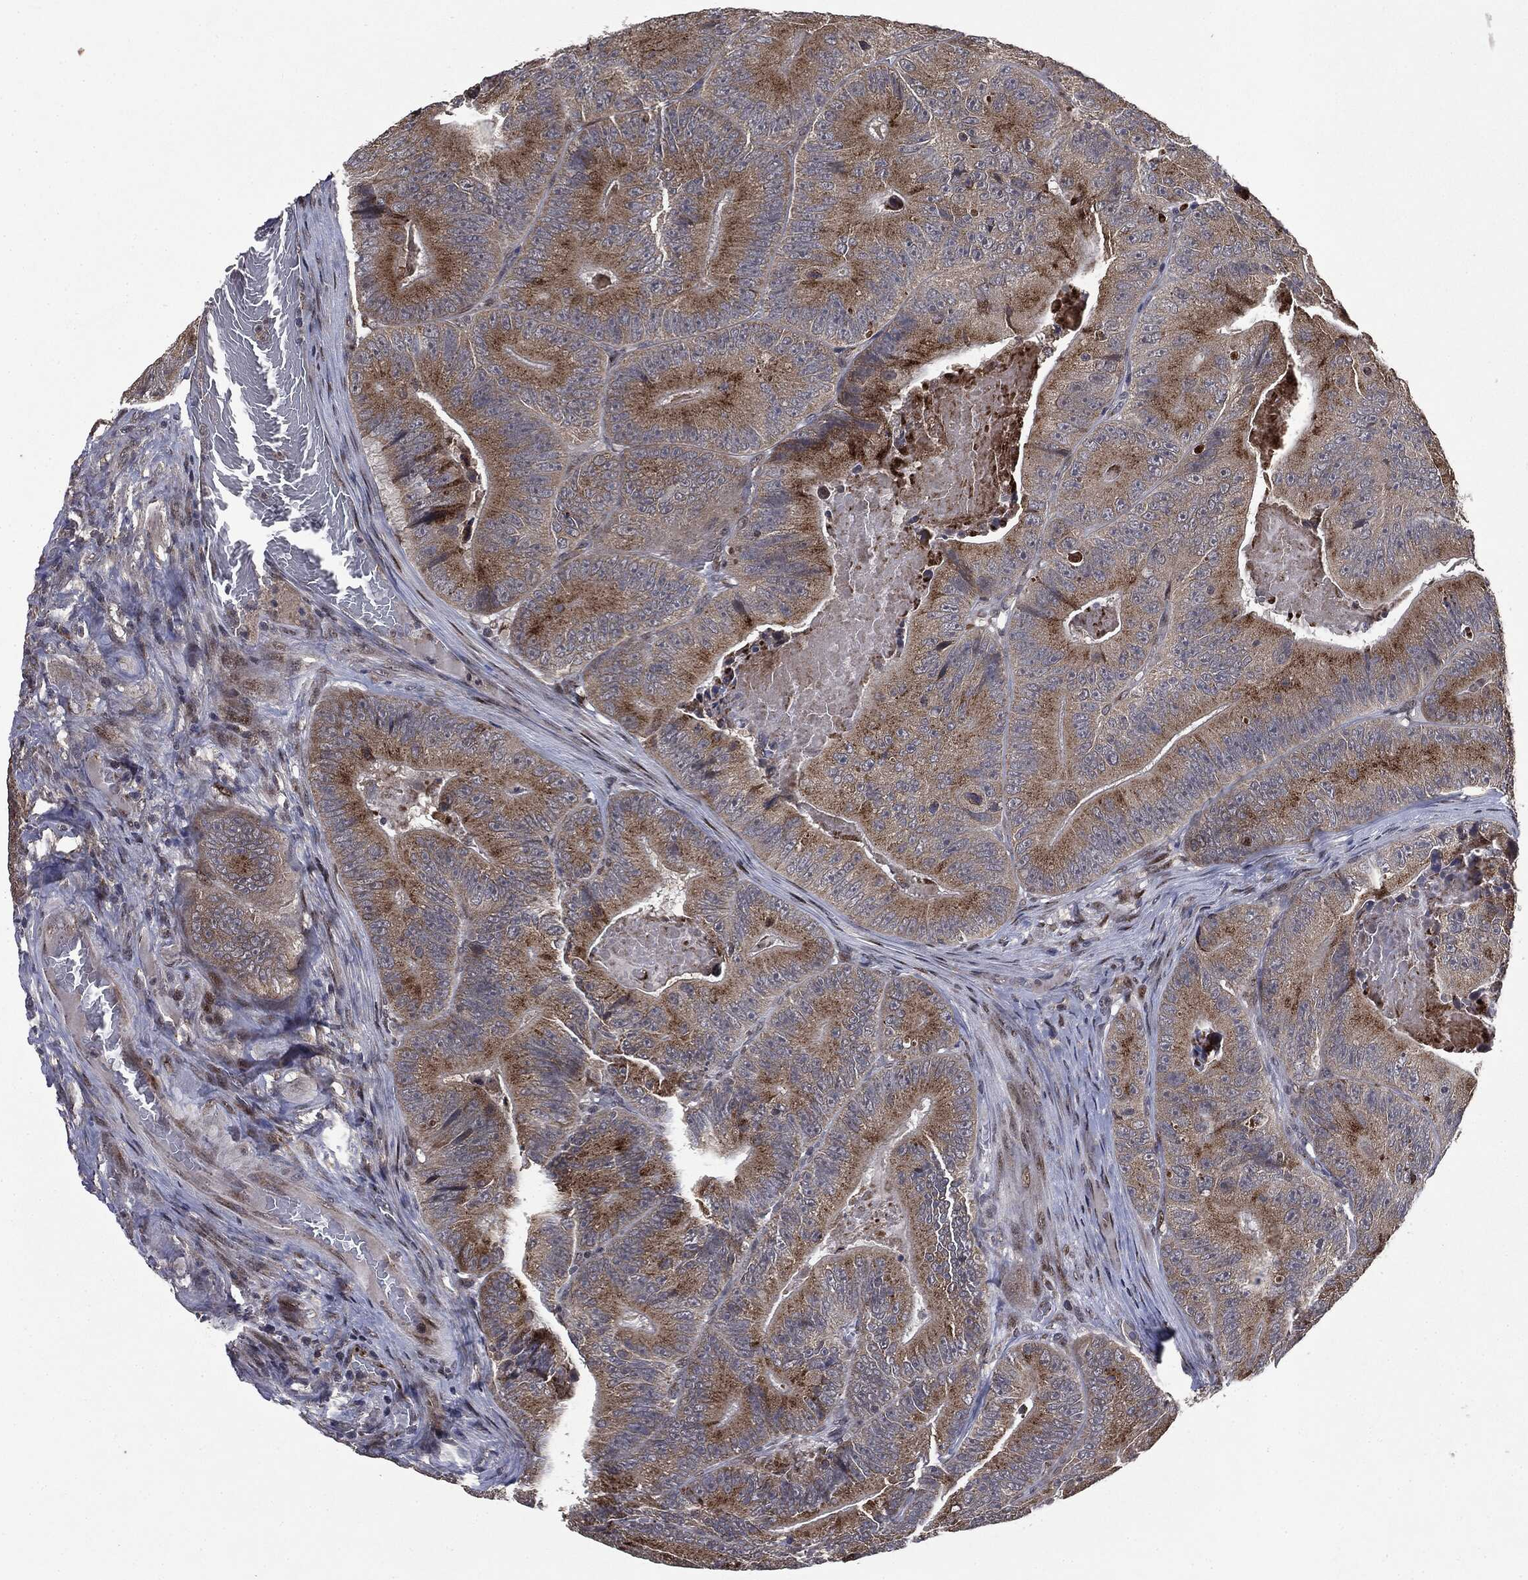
{"staining": {"intensity": "moderate", "quantity": ">75%", "location": "cytoplasmic/membranous"}, "tissue": "colorectal cancer", "cell_type": "Tumor cells", "image_type": "cancer", "snomed": [{"axis": "morphology", "description": "Adenocarcinoma, NOS"}, {"axis": "topography", "description": "Colon"}], "caption": "This is a micrograph of immunohistochemistry staining of adenocarcinoma (colorectal), which shows moderate expression in the cytoplasmic/membranous of tumor cells.", "gene": "PLPPR2", "patient": {"sex": "female", "age": 86}}